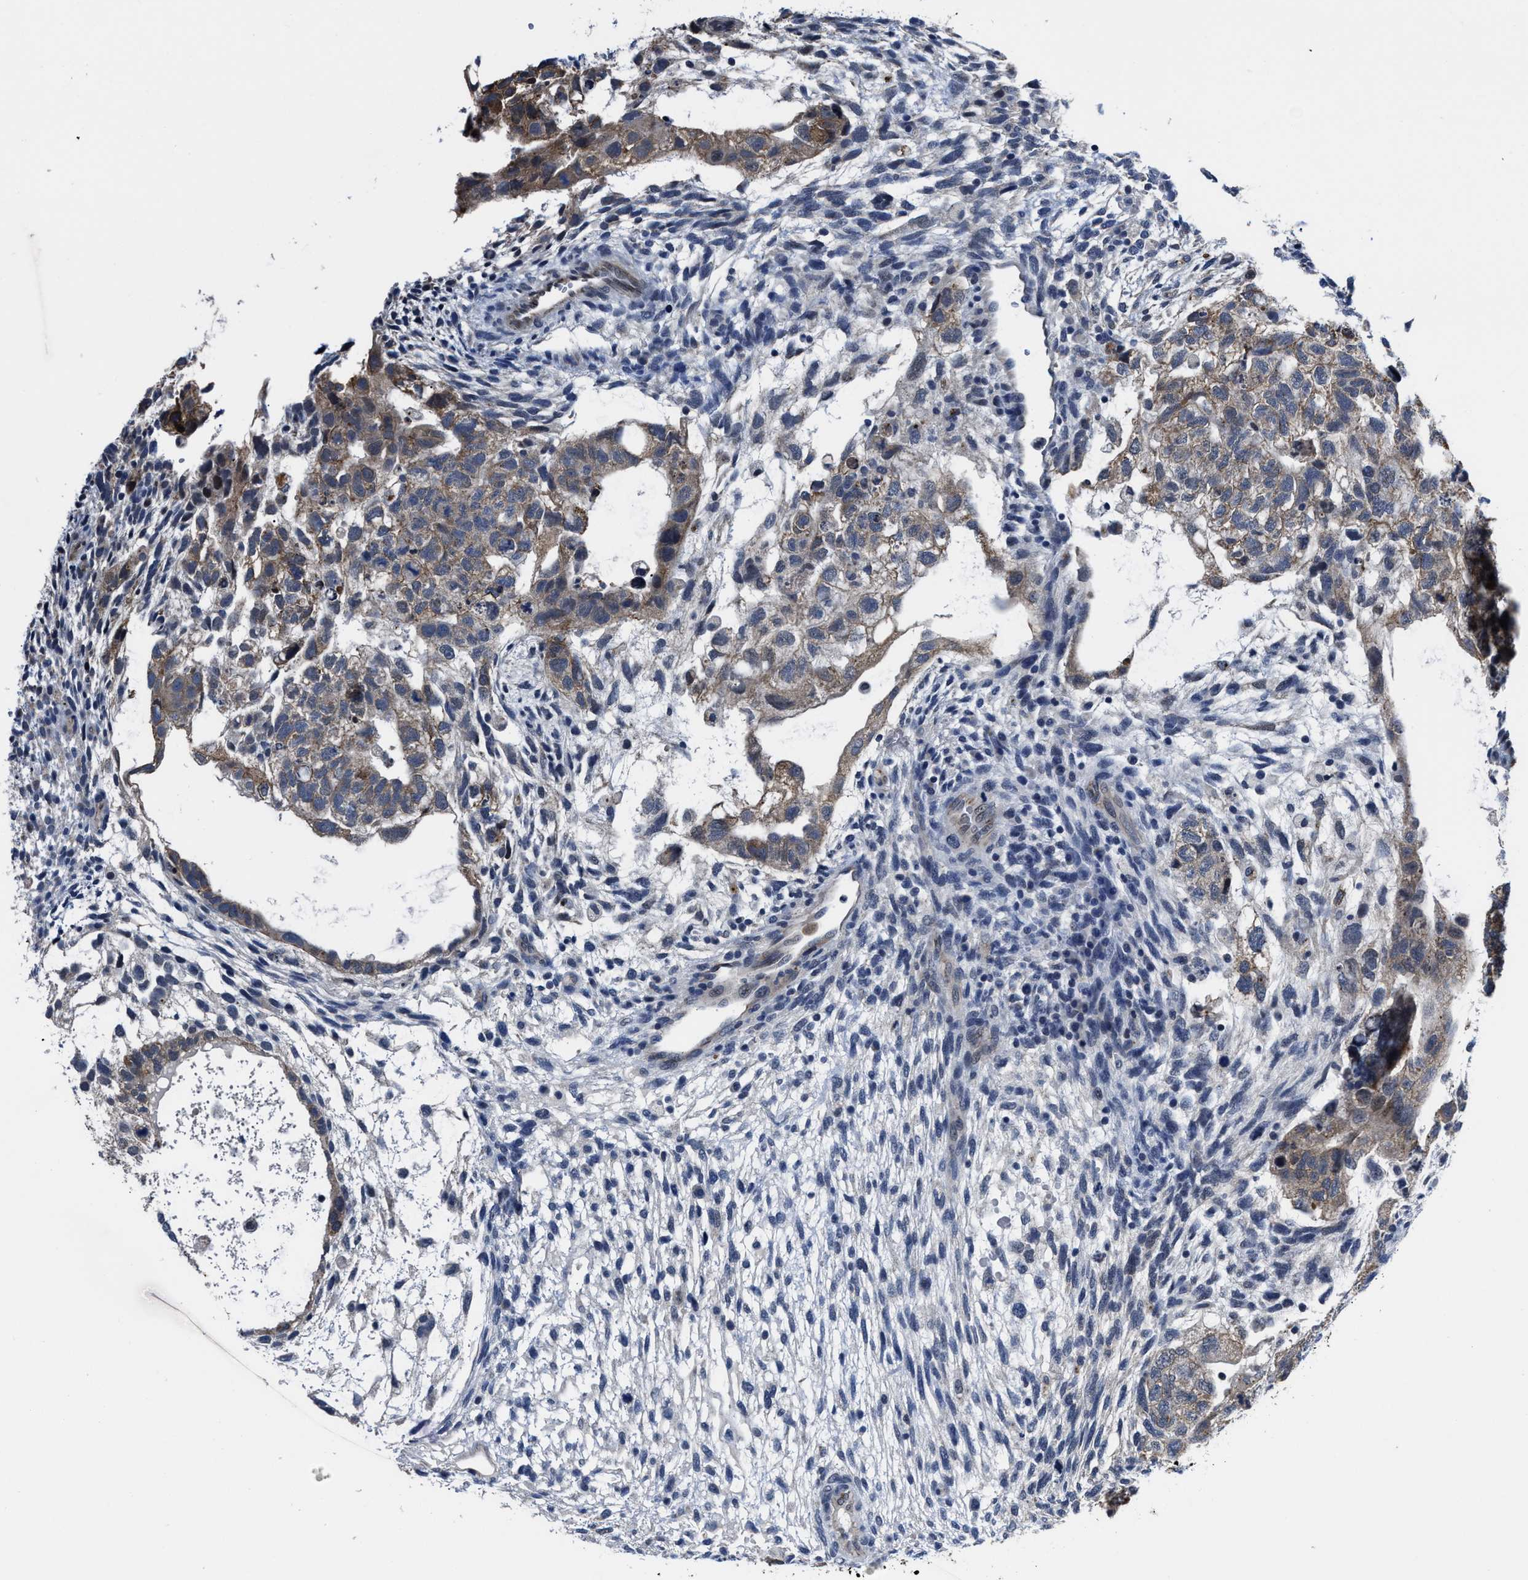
{"staining": {"intensity": "weak", "quantity": ">75%", "location": "cytoplasmic/membranous"}, "tissue": "testis cancer", "cell_type": "Tumor cells", "image_type": "cancer", "snomed": [{"axis": "morphology", "description": "Carcinoma, Embryonal, NOS"}, {"axis": "topography", "description": "Testis"}], "caption": "IHC (DAB (3,3'-diaminobenzidine)) staining of human testis cancer demonstrates weak cytoplasmic/membranous protein staining in about >75% of tumor cells.", "gene": "GHITM", "patient": {"sex": "male", "age": 36}}